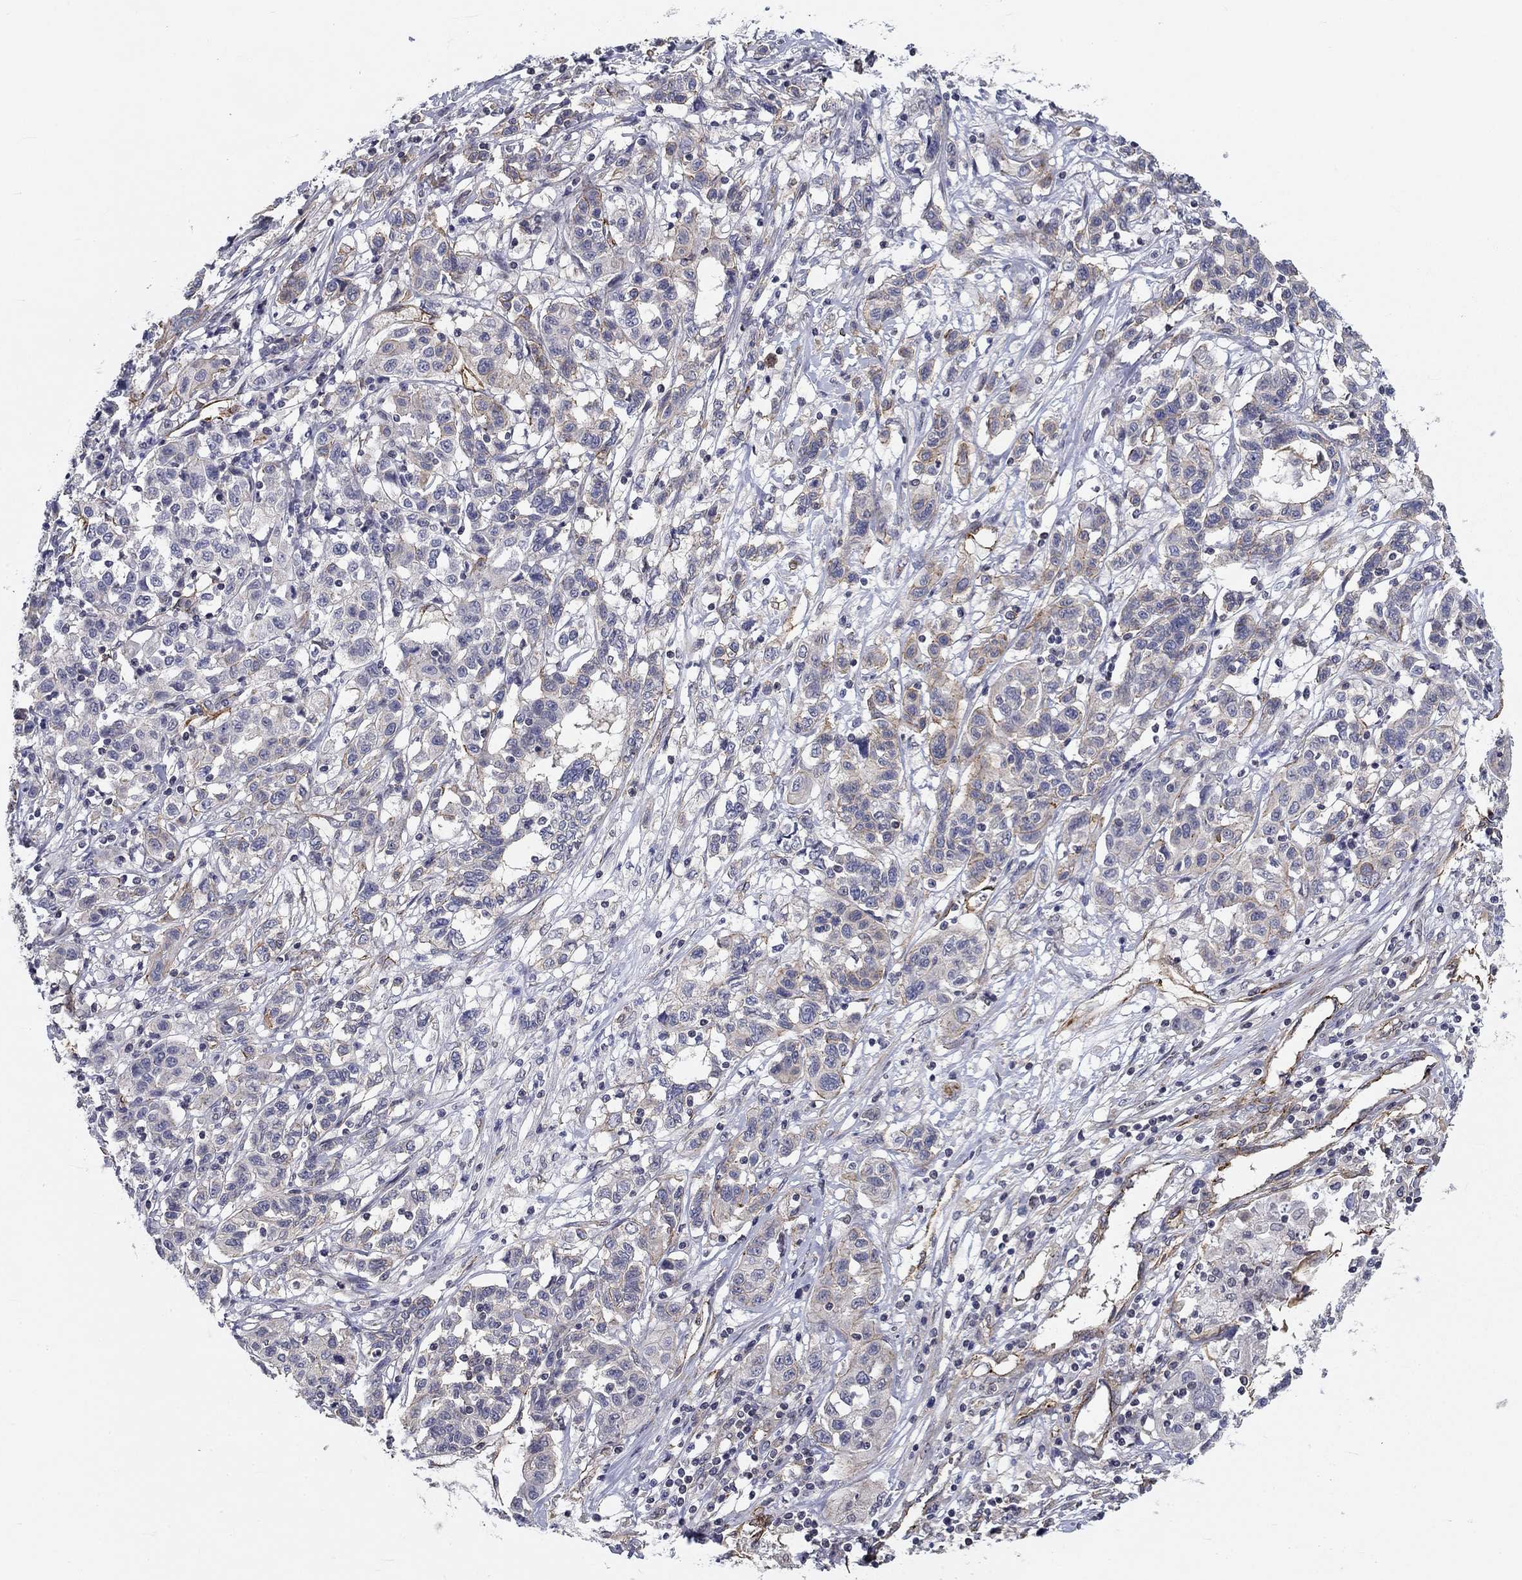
{"staining": {"intensity": "moderate", "quantity": "<25%", "location": "cytoplasmic/membranous"}, "tissue": "liver cancer", "cell_type": "Tumor cells", "image_type": "cancer", "snomed": [{"axis": "morphology", "description": "Adenocarcinoma, NOS"}, {"axis": "morphology", "description": "Cholangiocarcinoma"}, {"axis": "topography", "description": "Liver"}], "caption": "Immunohistochemical staining of human liver cancer displays low levels of moderate cytoplasmic/membranous protein expression in approximately <25% of tumor cells.", "gene": "SYNC", "patient": {"sex": "male", "age": 64}}